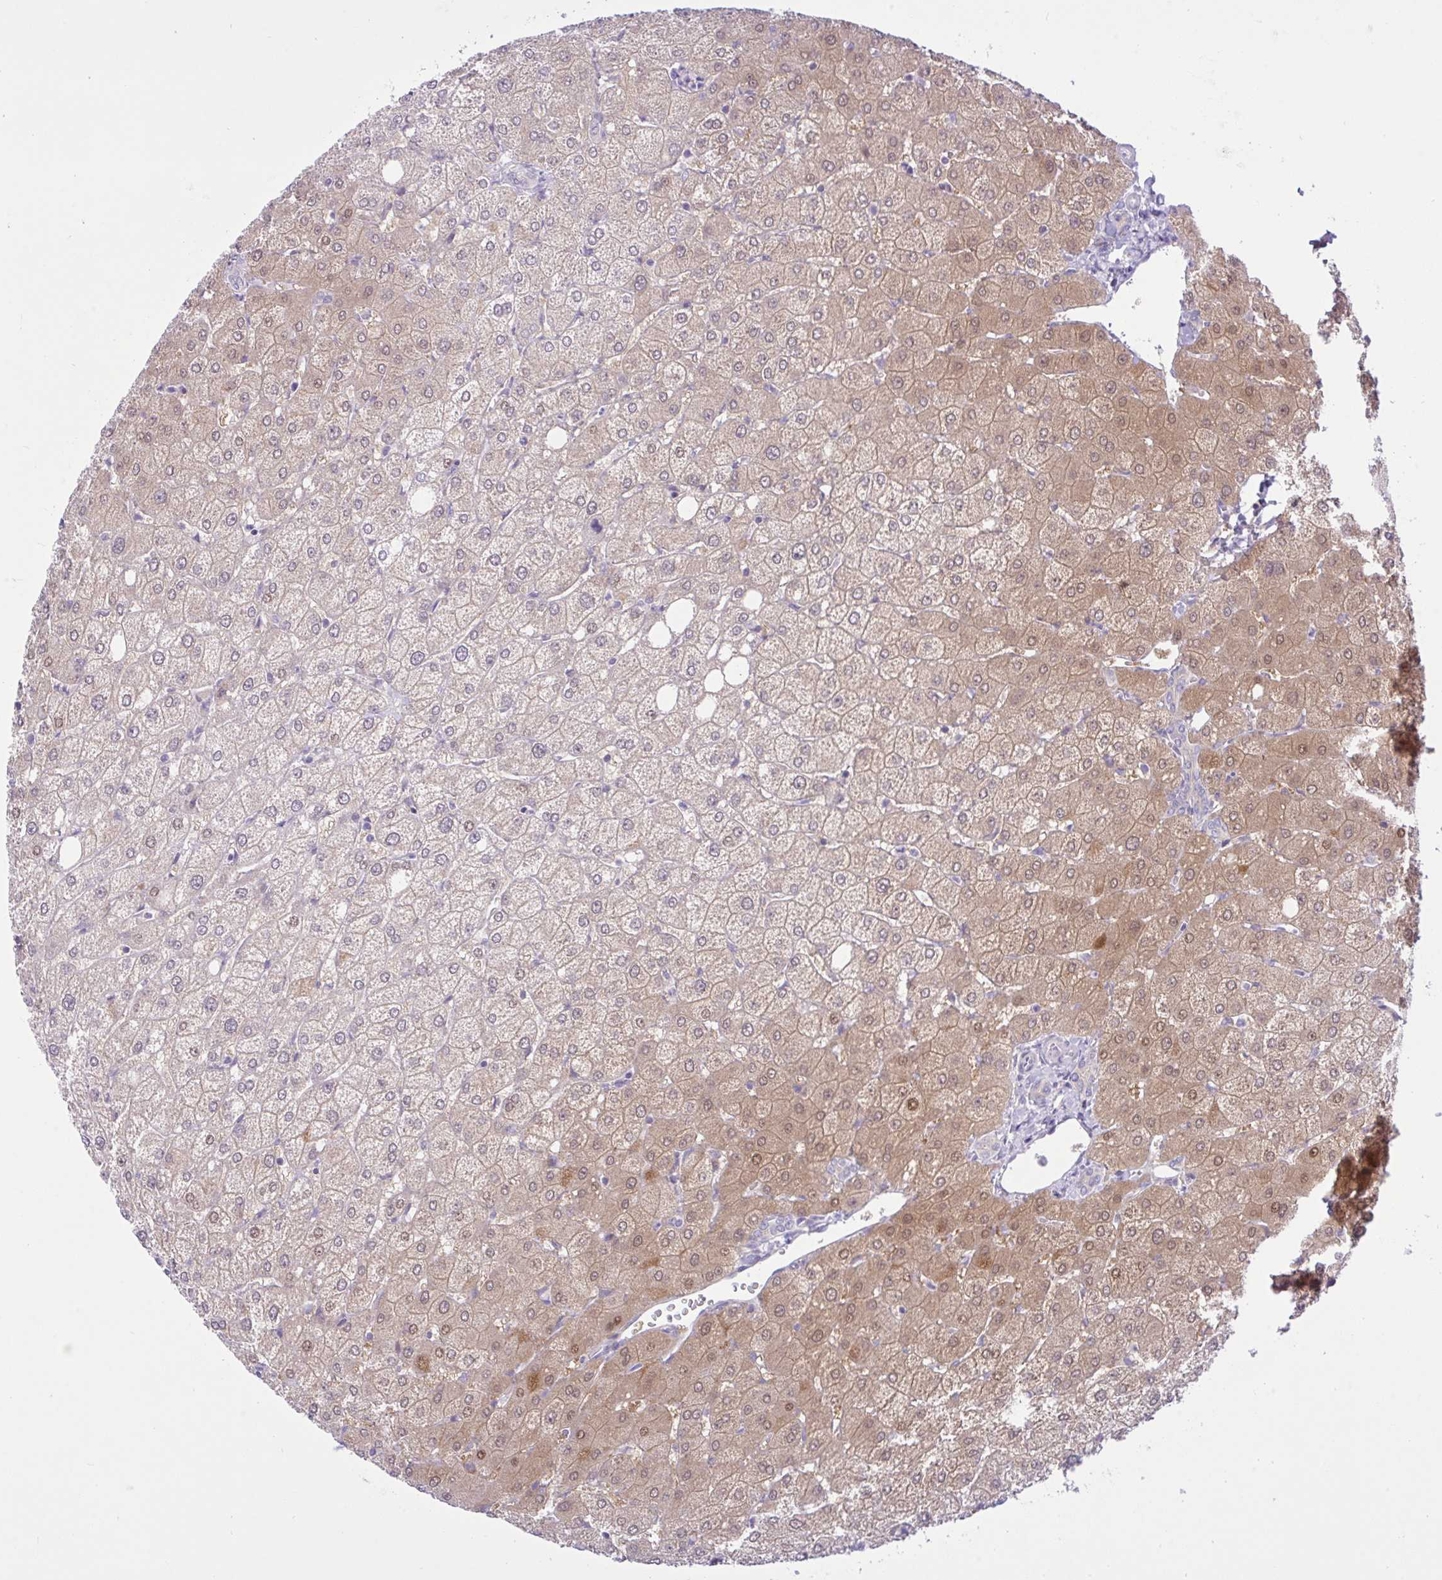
{"staining": {"intensity": "negative", "quantity": "none", "location": "none"}, "tissue": "liver", "cell_type": "Cholangiocytes", "image_type": "normal", "snomed": [{"axis": "morphology", "description": "Normal tissue, NOS"}, {"axis": "topography", "description": "Liver"}], "caption": "The image exhibits no significant expression in cholangiocytes of liver. The staining was performed using DAB to visualize the protein expression in brown, while the nuclei were stained in blue with hematoxylin (Magnification: 20x).", "gene": "ZNF101", "patient": {"sex": "female", "age": 54}}